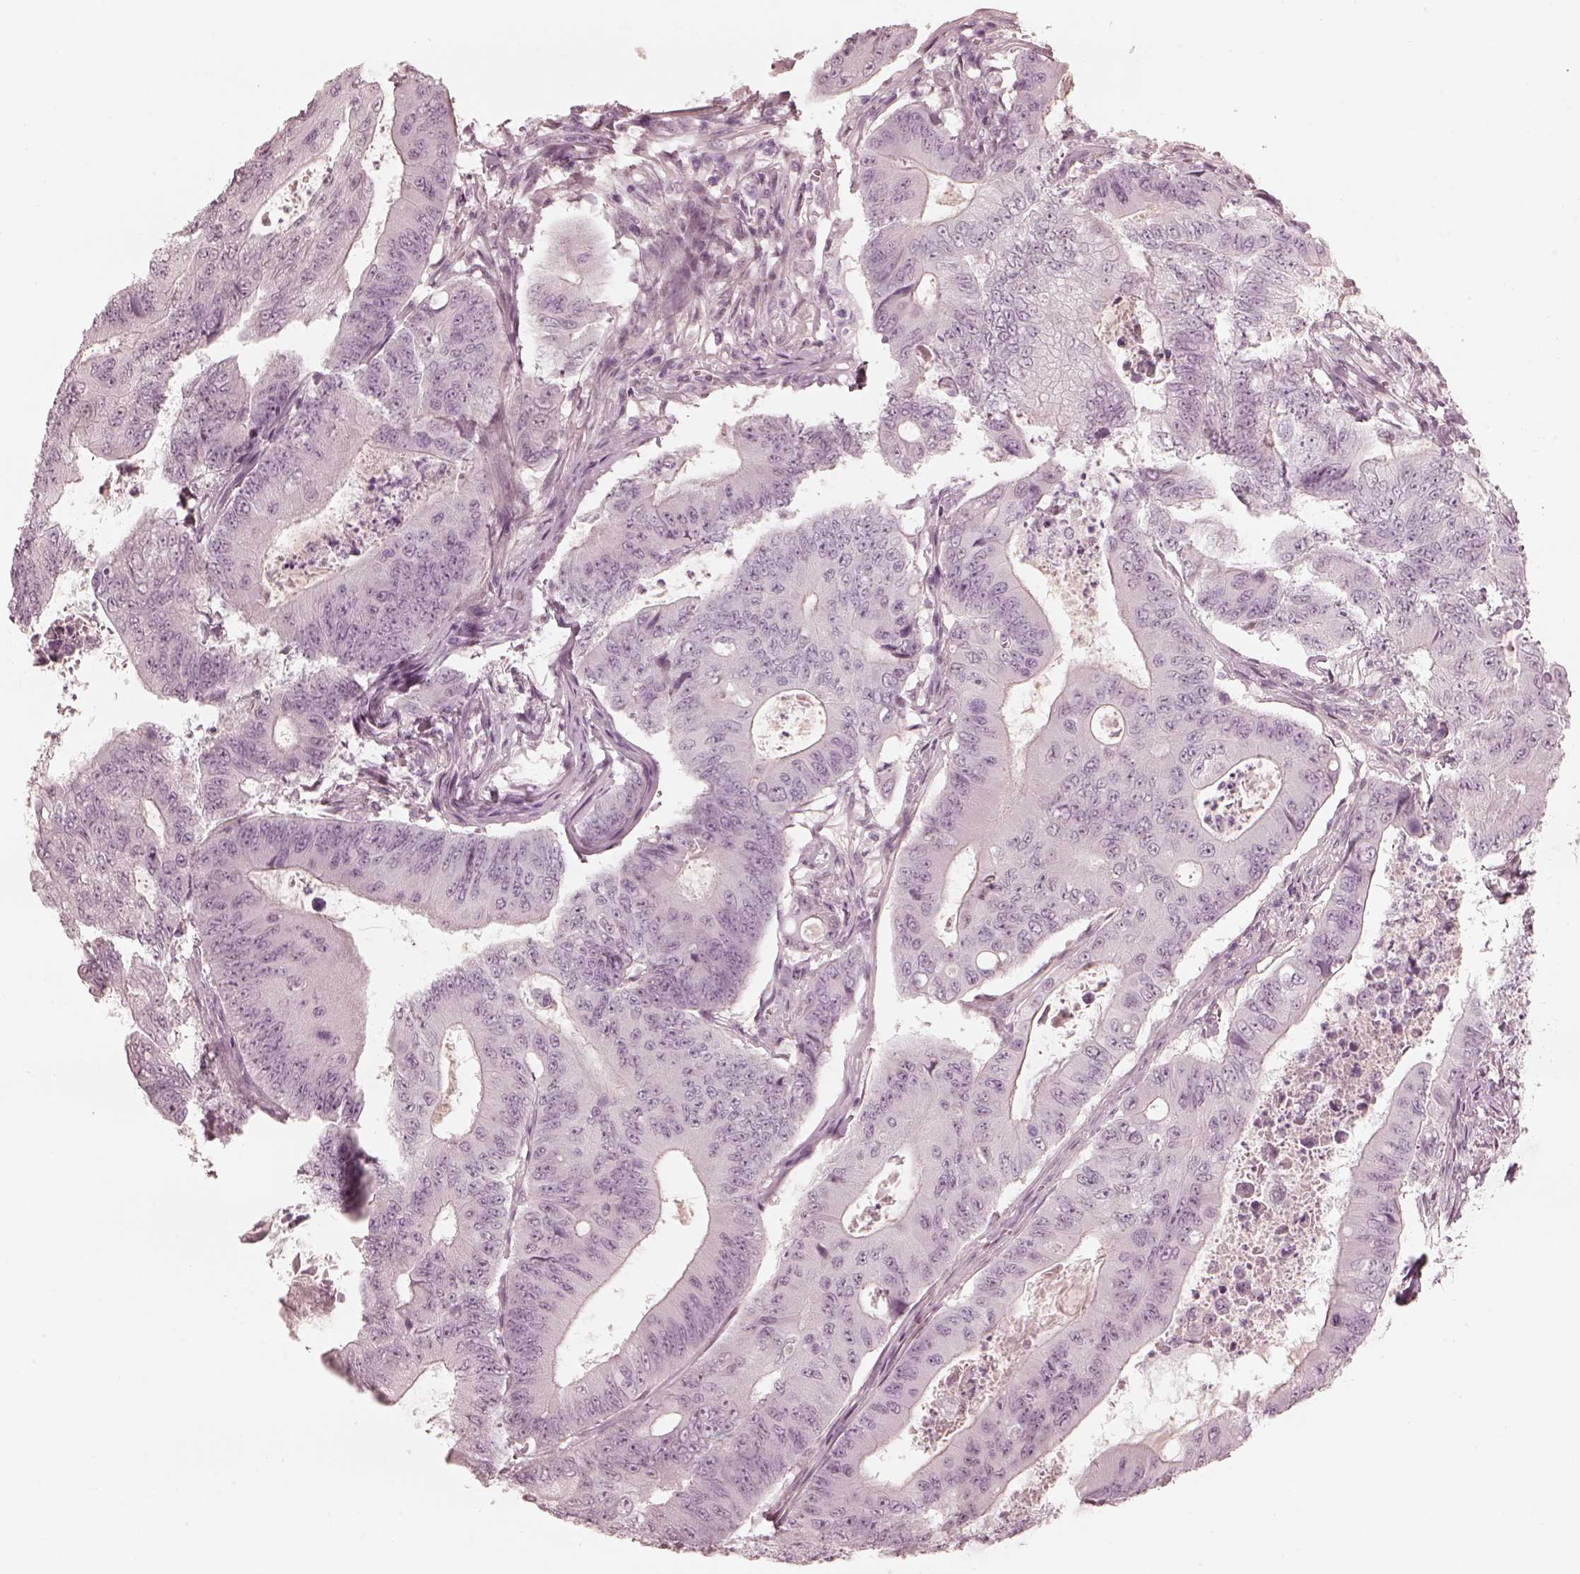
{"staining": {"intensity": "negative", "quantity": "none", "location": "none"}, "tissue": "colorectal cancer", "cell_type": "Tumor cells", "image_type": "cancer", "snomed": [{"axis": "morphology", "description": "Adenocarcinoma, NOS"}, {"axis": "topography", "description": "Colon"}], "caption": "High magnification brightfield microscopy of adenocarcinoma (colorectal) stained with DAB (3,3'-diaminobenzidine) (brown) and counterstained with hematoxylin (blue): tumor cells show no significant expression.", "gene": "ADRB3", "patient": {"sex": "female", "age": 48}}